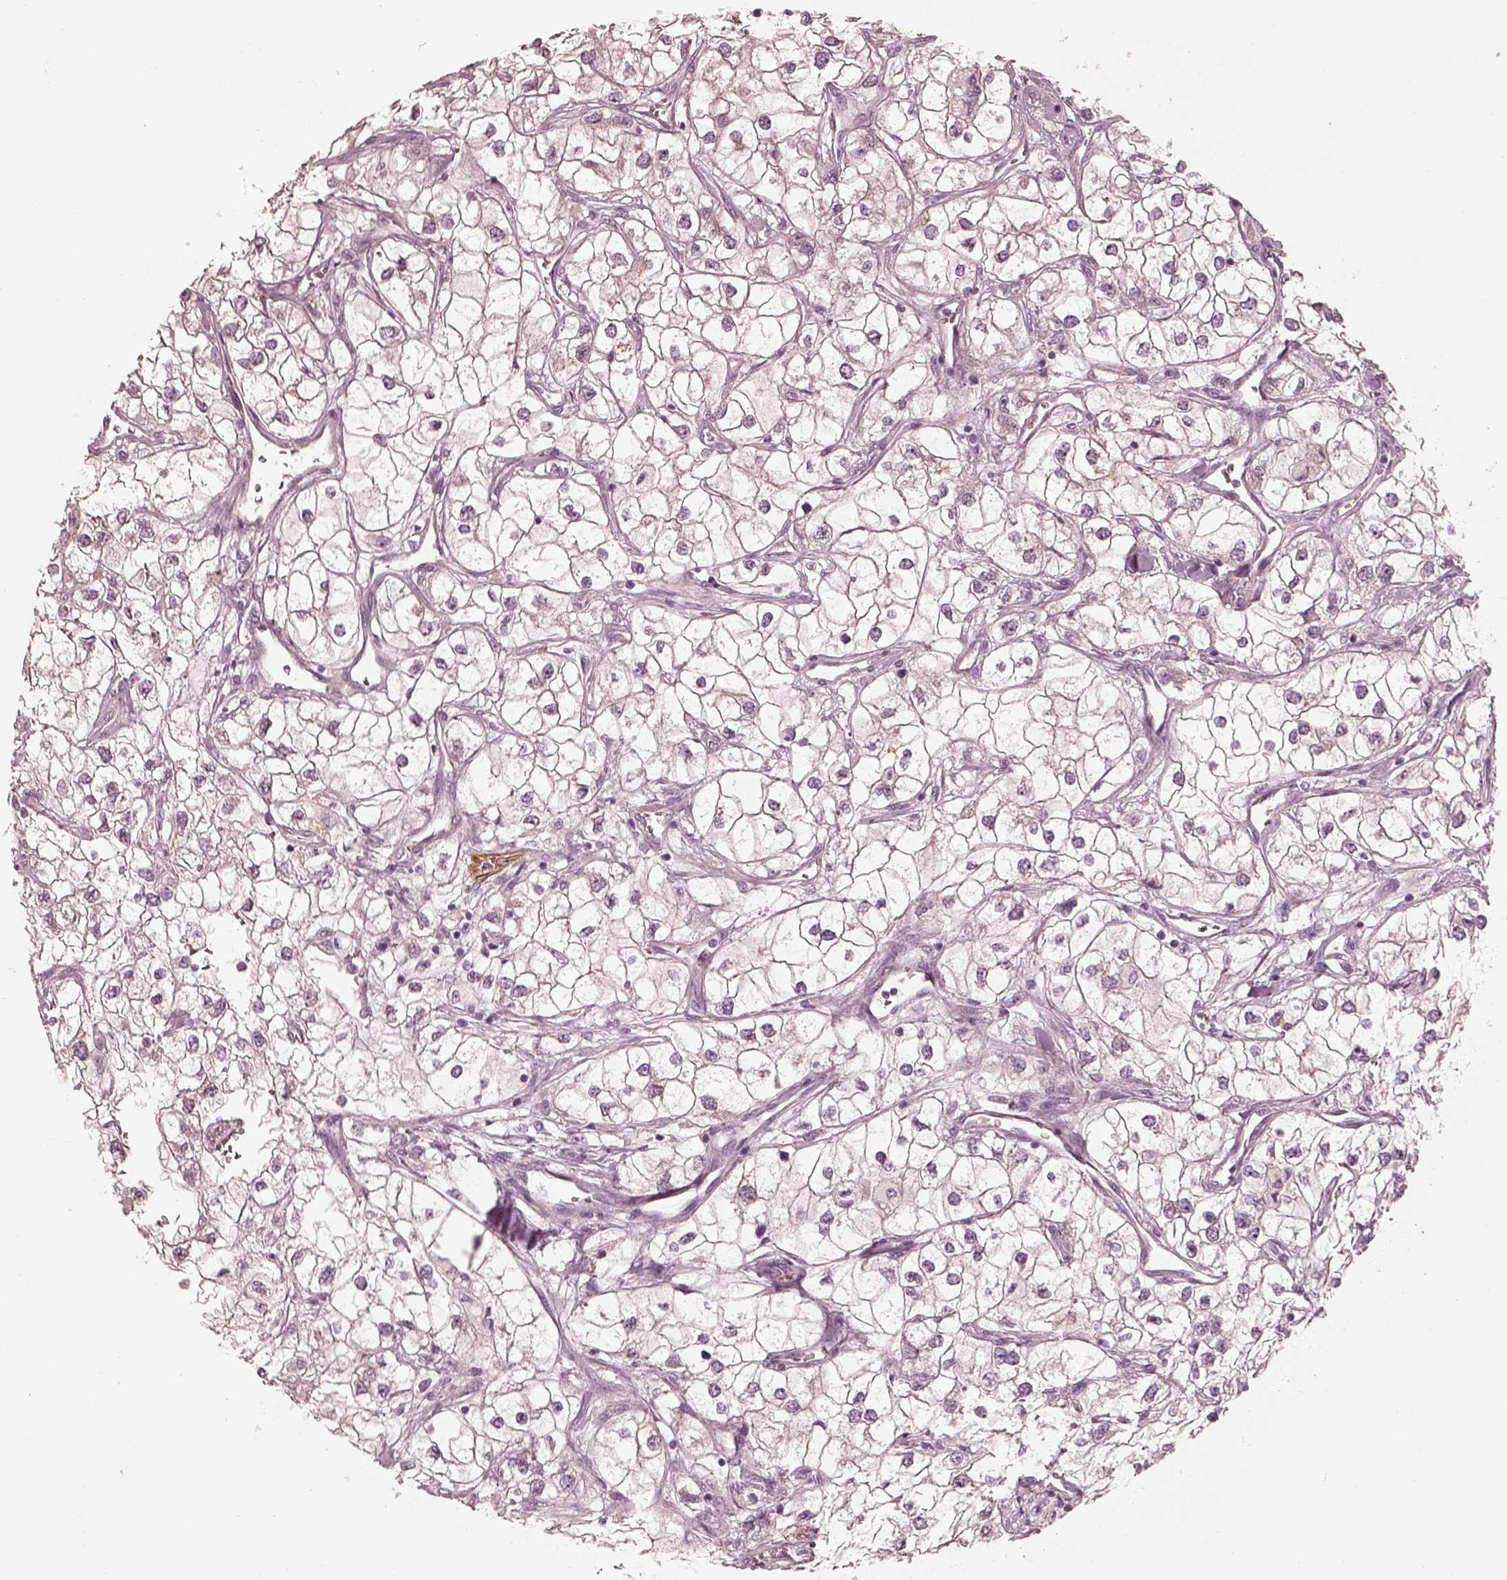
{"staining": {"intensity": "negative", "quantity": "none", "location": "none"}, "tissue": "renal cancer", "cell_type": "Tumor cells", "image_type": "cancer", "snomed": [{"axis": "morphology", "description": "Adenocarcinoma, NOS"}, {"axis": "topography", "description": "Kidney"}], "caption": "Immunohistochemistry histopathology image of human renal cancer (adenocarcinoma) stained for a protein (brown), which shows no staining in tumor cells.", "gene": "RAB3C", "patient": {"sex": "male", "age": 59}}